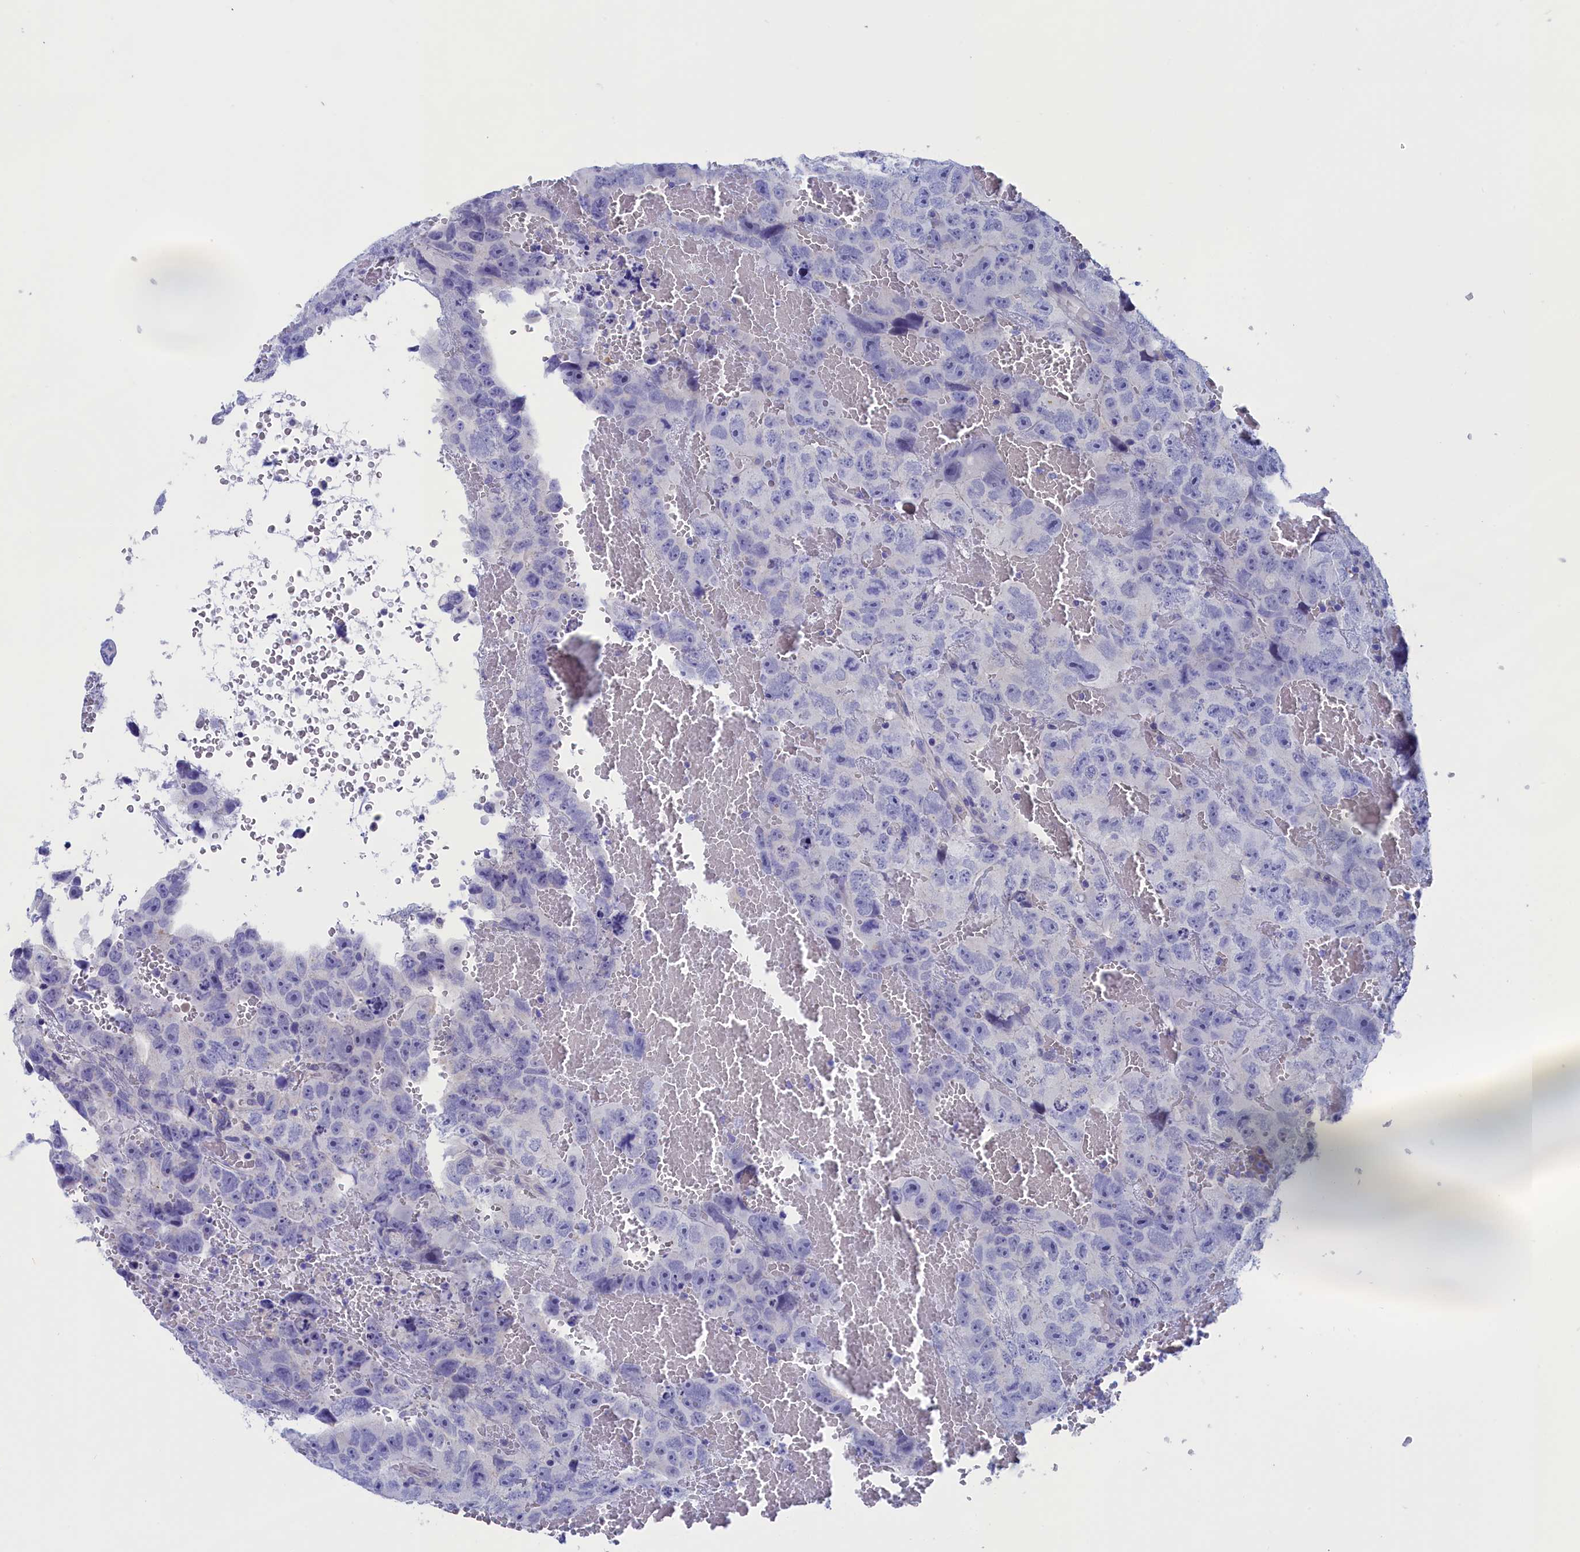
{"staining": {"intensity": "negative", "quantity": "none", "location": "none"}, "tissue": "testis cancer", "cell_type": "Tumor cells", "image_type": "cancer", "snomed": [{"axis": "morphology", "description": "Carcinoma, Embryonal, NOS"}, {"axis": "topography", "description": "Testis"}], "caption": "IHC histopathology image of neoplastic tissue: testis embryonal carcinoma stained with DAB (3,3'-diaminobenzidine) reveals no significant protein expression in tumor cells.", "gene": "VPS35L", "patient": {"sex": "male", "age": 45}}